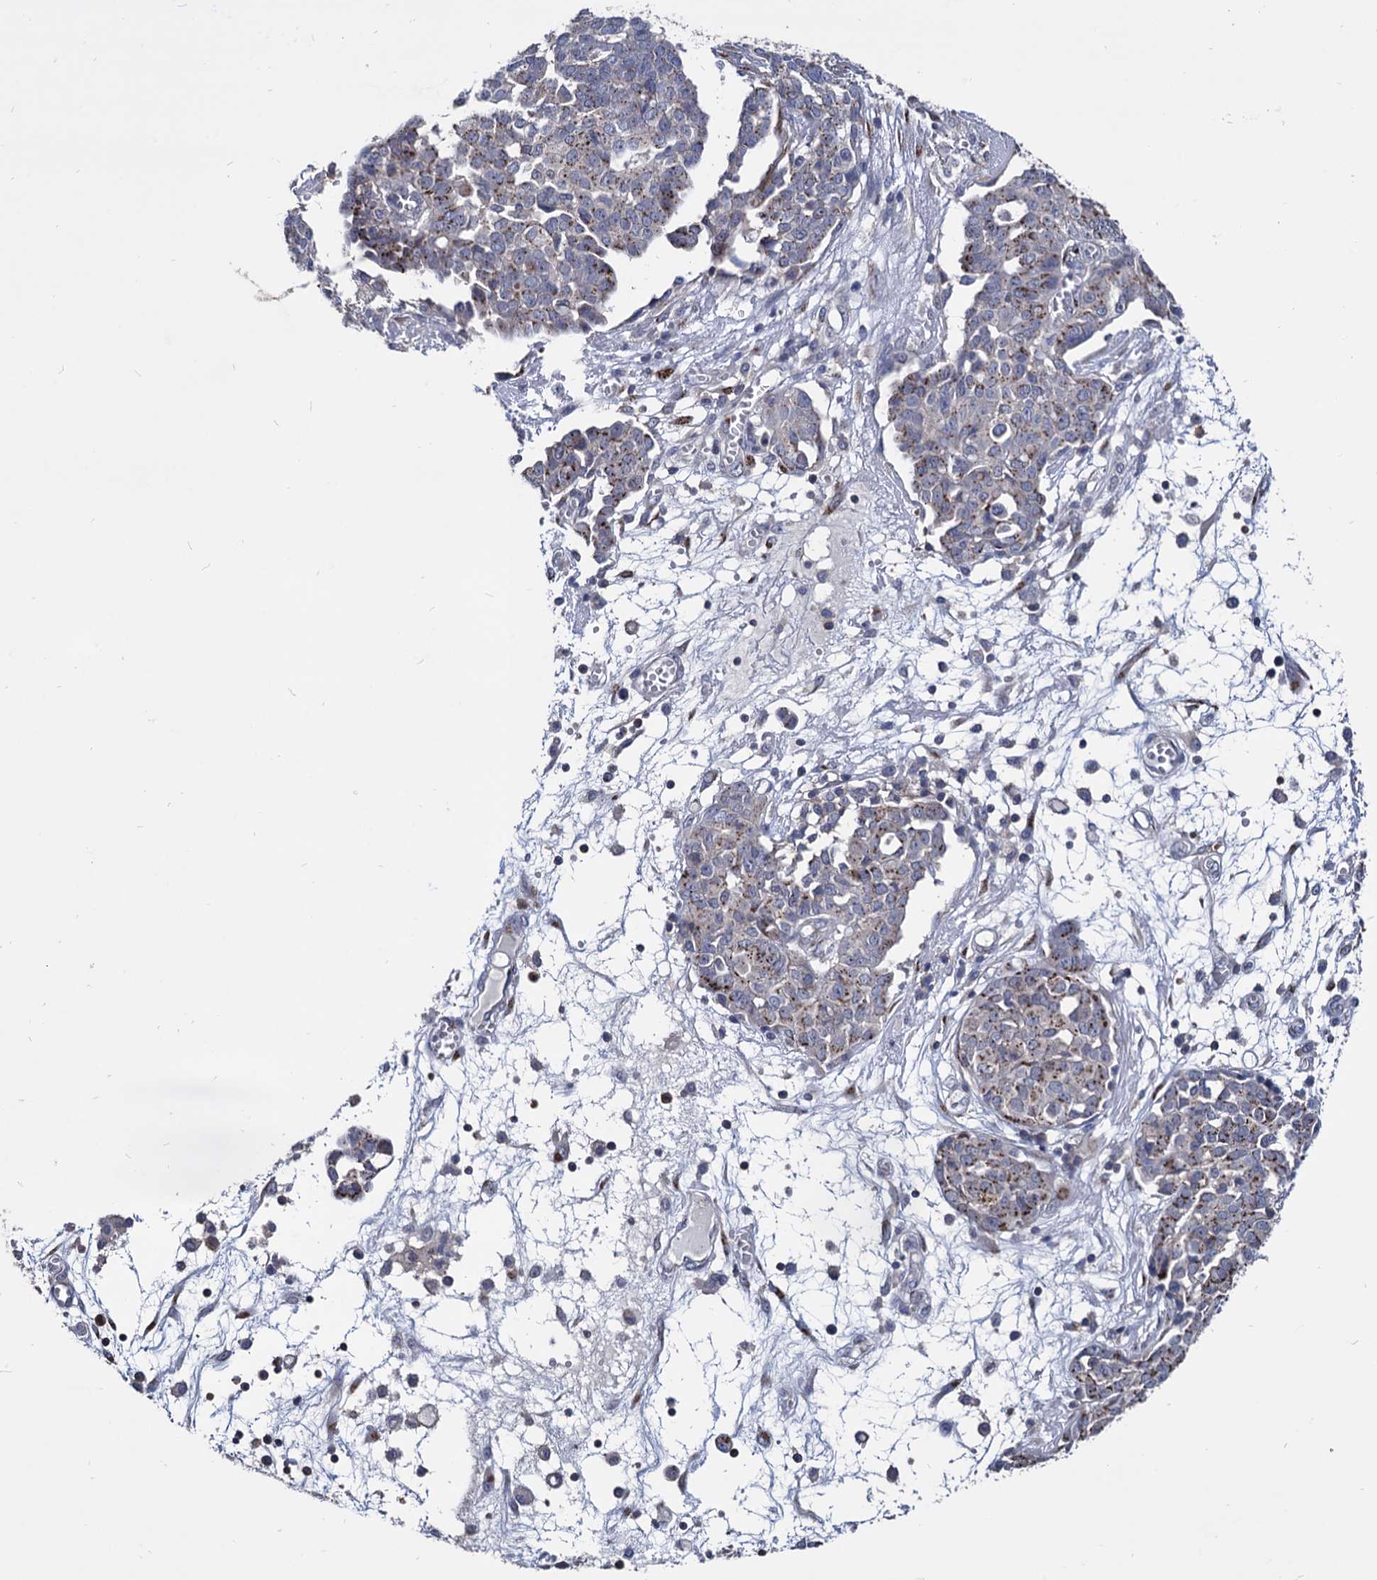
{"staining": {"intensity": "moderate", "quantity": ">75%", "location": "cytoplasmic/membranous"}, "tissue": "ovarian cancer", "cell_type": "Tumor cells", "image_type": "cancer", "snomed": [{"axis": "morphology", "description": "Cystadenocarcinoma, serous, NOS"}, {"axis": "topography", "description": "Soft tissue"}, {"axis": "topography", "description": "Ovary"}], "caption": "There is medium levels of moderate cytoplasmic/membranous positivity in tumor cells of ovarian cancer, as demonstrated by immunohistochemical staining (brown color).", "gene": "ESD", "patient": {"sex": "female", "age": 57}}